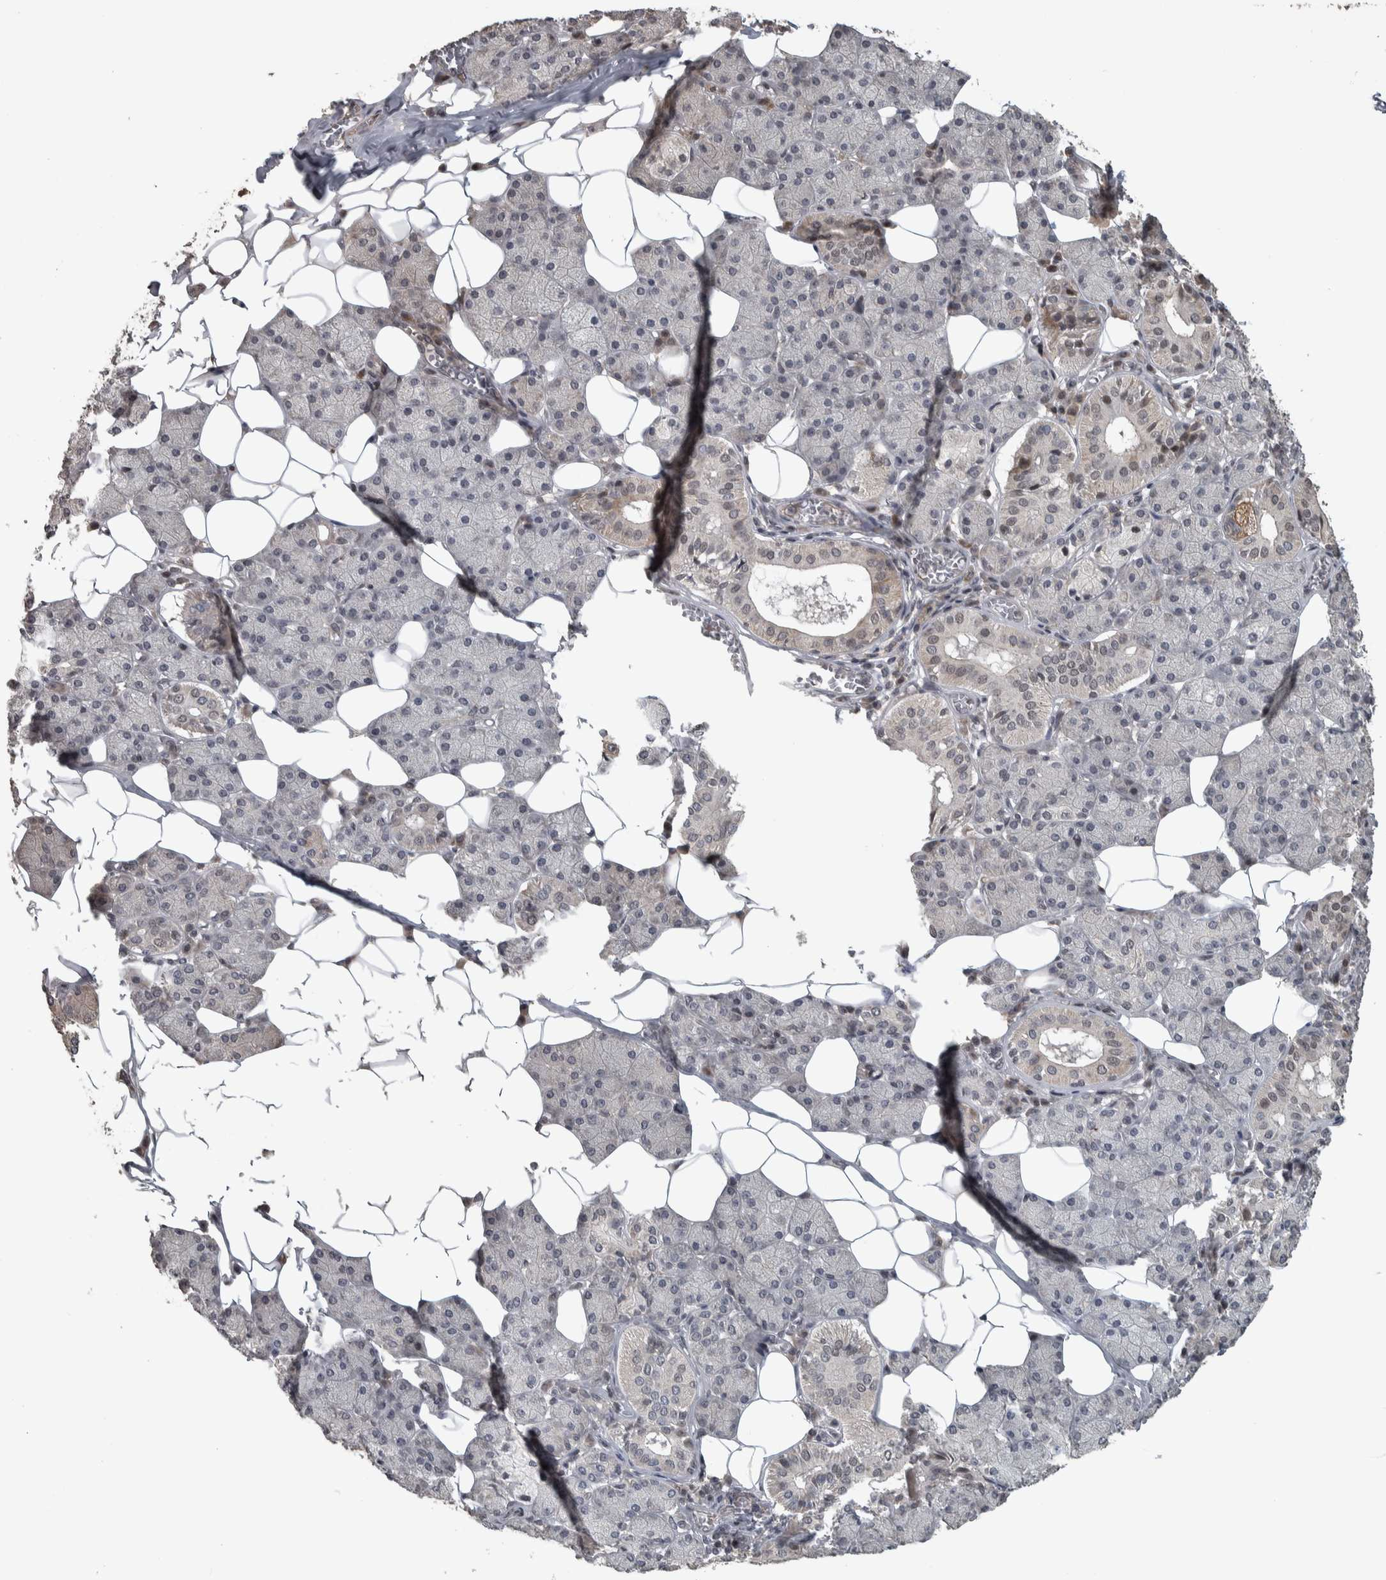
{"staining": {"intensity": "moderate", "quantity": "<25%", "location": "cytoplasmic/membranous"}, "tissue": "salivary gland", "cell_type": "Glandular cells", "image_type": "normal", "snomed": [{"axis": "morphology", "description": "Normal tissue, NOS"}, {"axis": "topography", "description": "Salivary gland"}], "caption": "This is a micrograph of immunohistochemistry (IHC) staining of benign salivary gland, which shows moderate positivity in the cytoplasmic/membranous of glandular cells.", "gene": "ERAL1", "patient": {"sex": "female", "age": 33}}